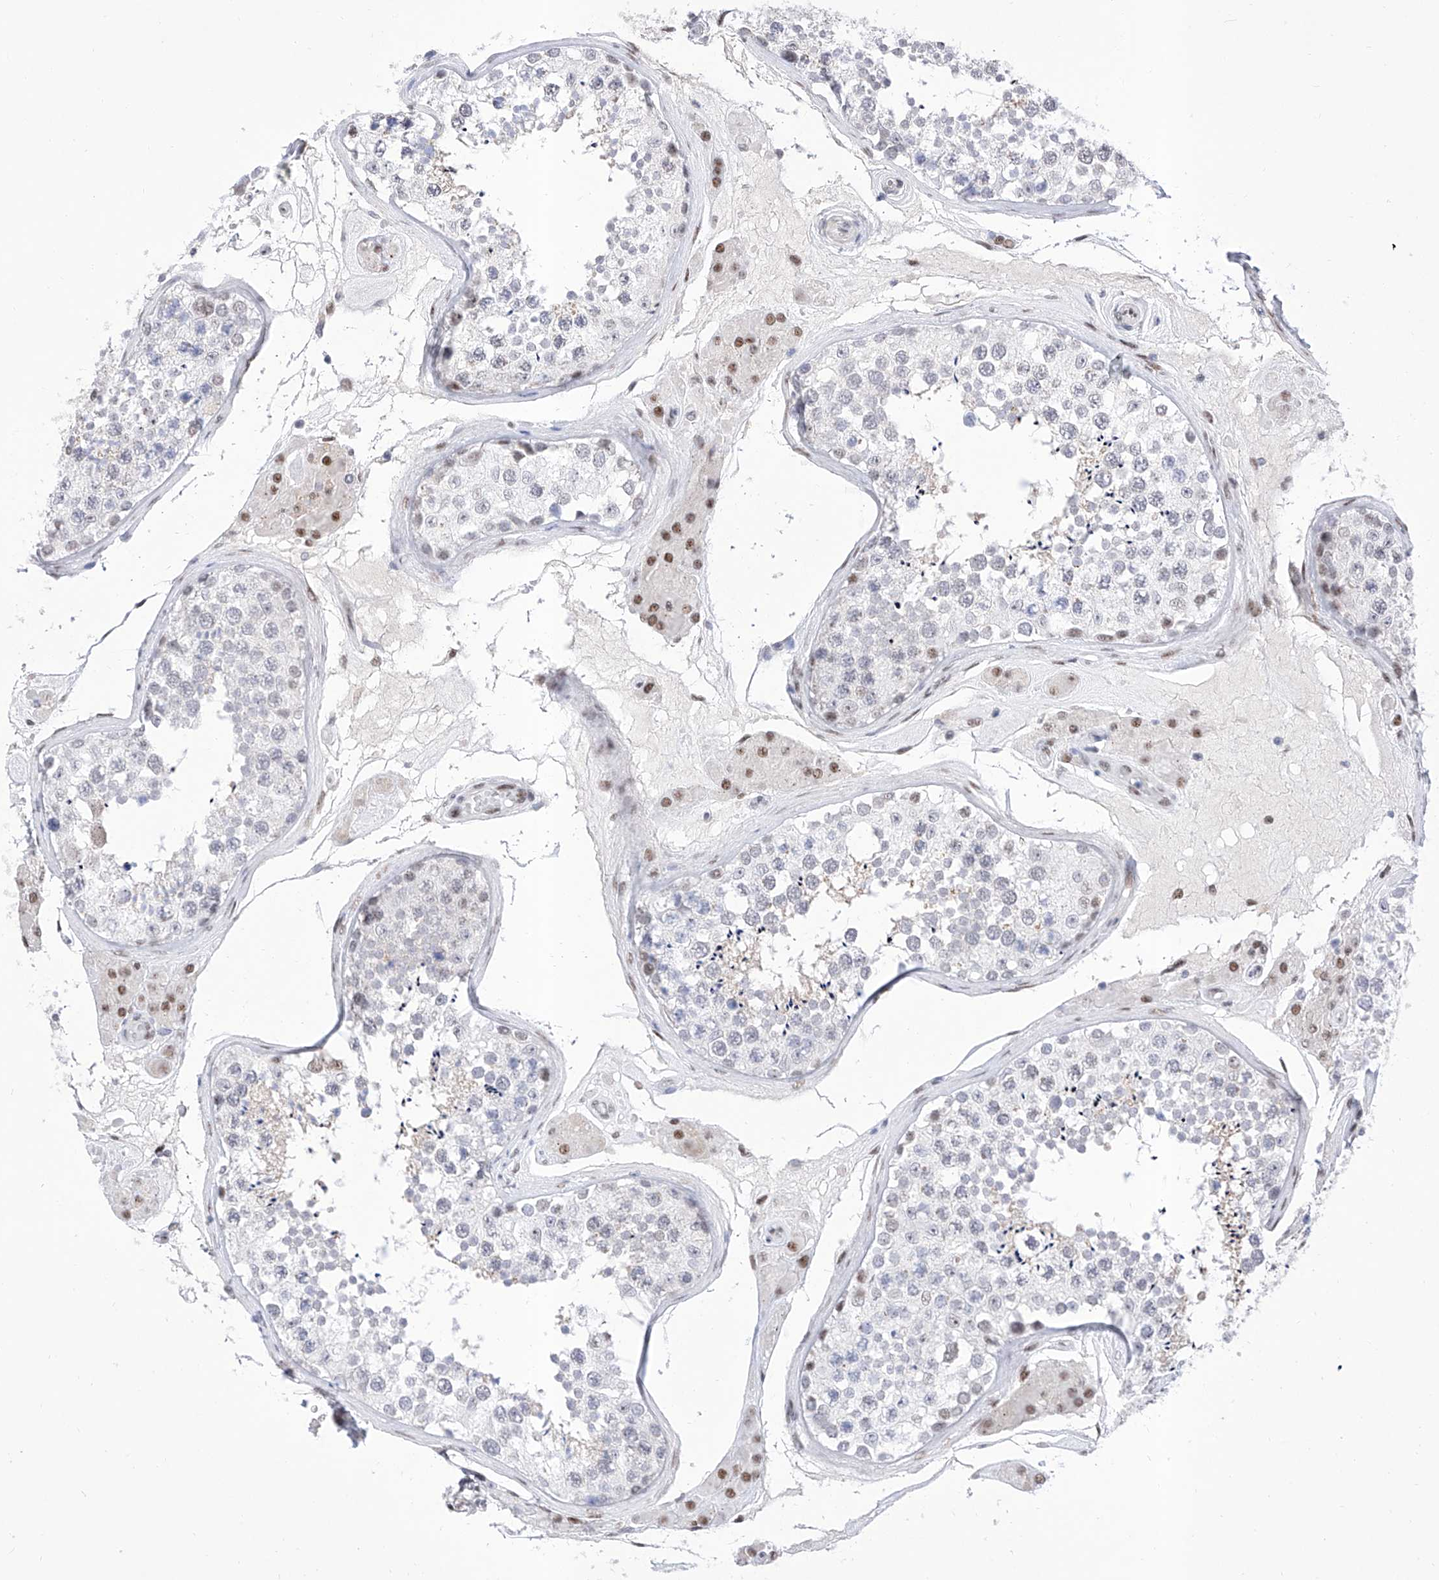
{"staining": {"intensity": "weak", "quantity": "<25%", "location": "nuclear"}, "tissue": "testis", "cell_type": "Cells in seminiferous ducts", "image_type": "normal", "snomed": [{"axis": "morphology", "description": "Normal tissue, NOS"}, {"axis": "topography", "description": "Testis"}], "caption": "IHC photomicrograph of unremarkable testis stained for a protein (brown), which reveals no staining in cells in seminiferous ducts.", "gene": "ATN1", "patient": {"sex": "male", "age": 46}}